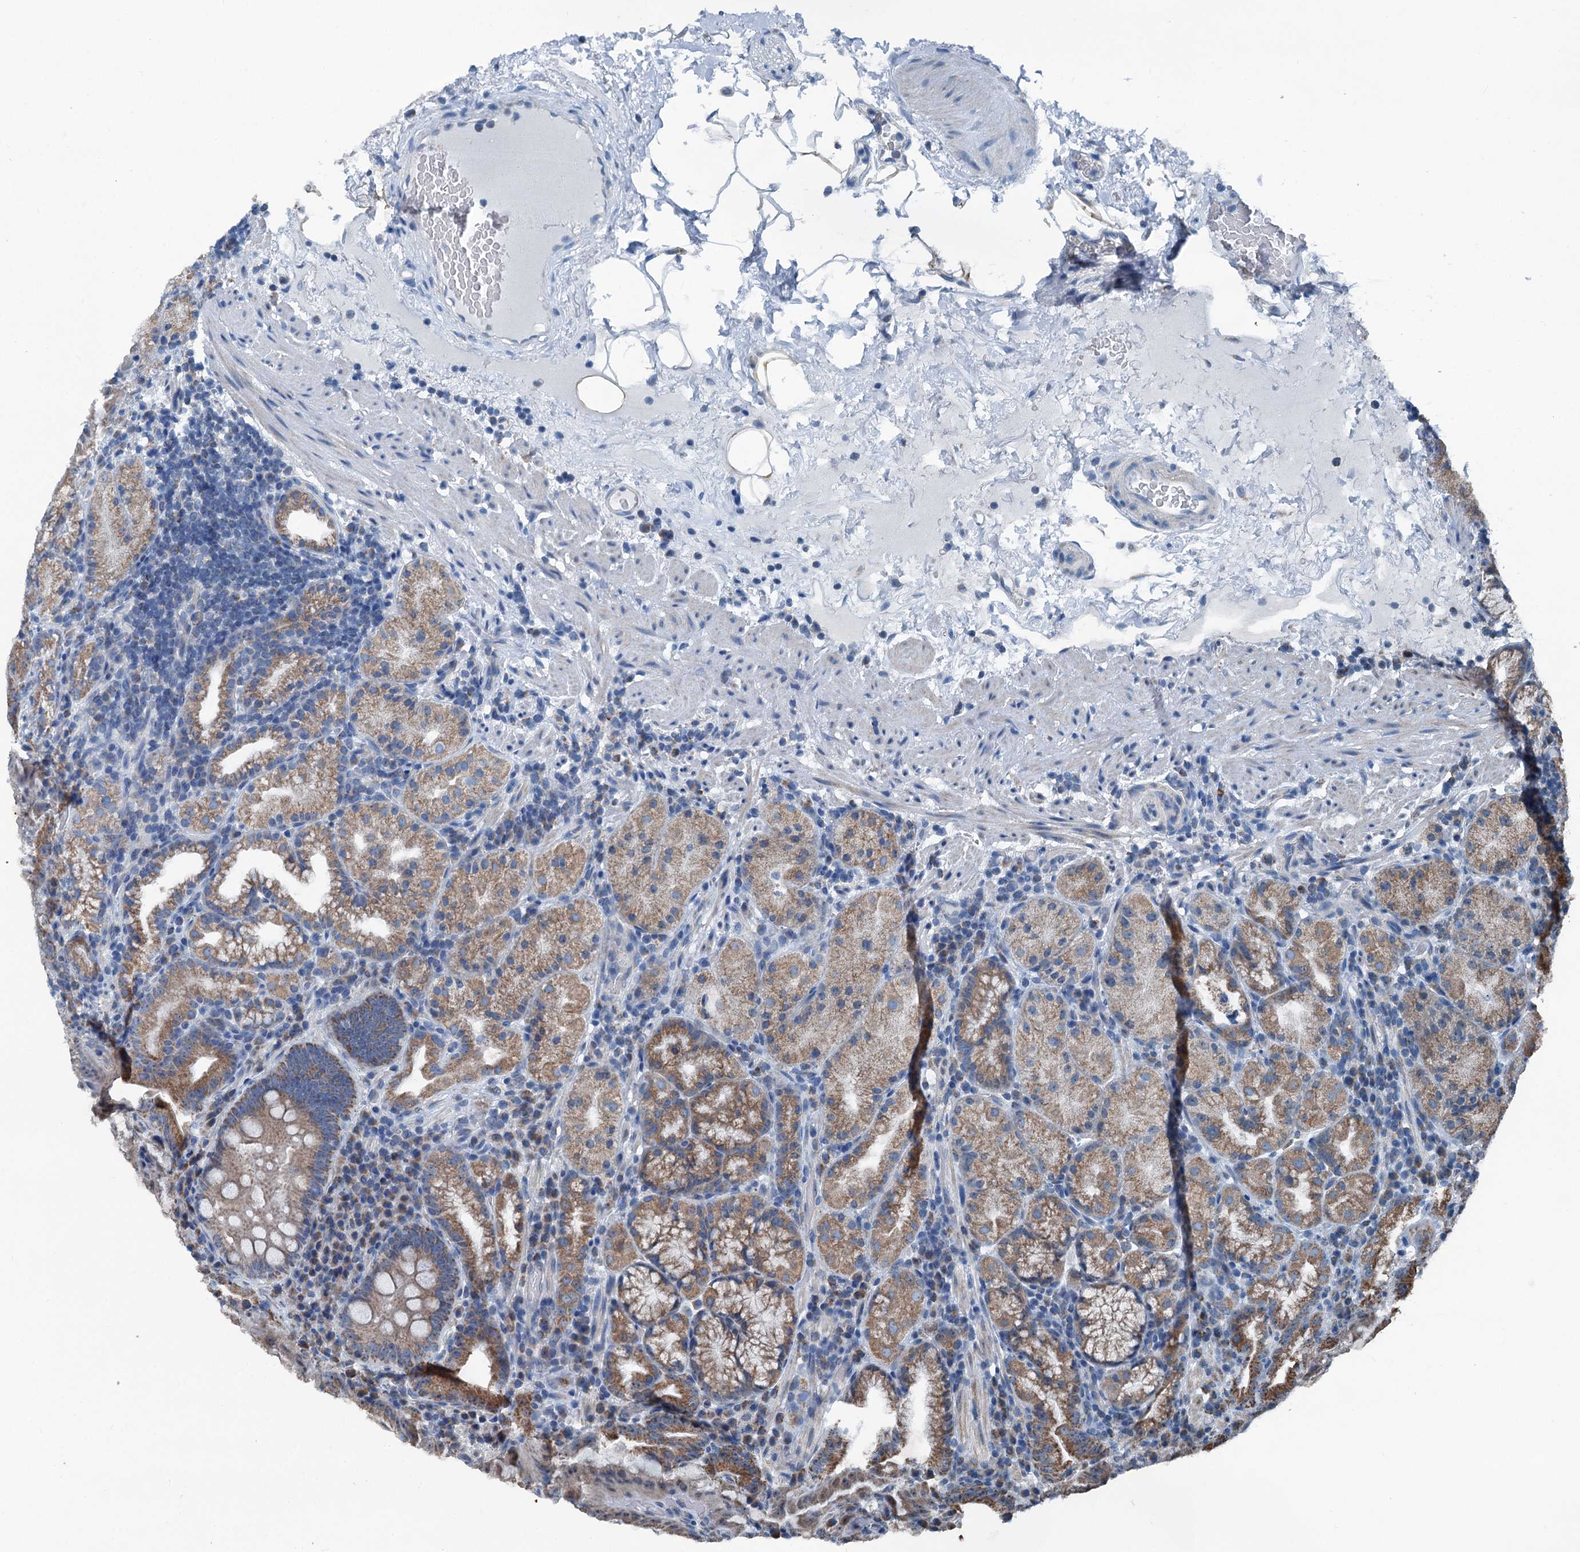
{"staining": {"intensity": "moderate", "quantity": ">75%", "location": "cytoplasmic/membranous"}, "tissue": "stomach", "cell_type": "Glandular cells", "image_type": "normal", "snomed": [{"axis": "morphology", "description": "Normal tissue, NOS"}, {"axis": "morphology", "description": "Inflammation, NOS"}, {"axis": "topography", "description": "Stomach"}], "caption": "Moderate cytoplasmic/membranous expression is identified in about >75% of glandular cells in normal stomach. (brown staining indicates protein expression, while blue staining denotes nuclei).", "gene": "TRPT1", "patient": {"sex": "male", "age": 79}}